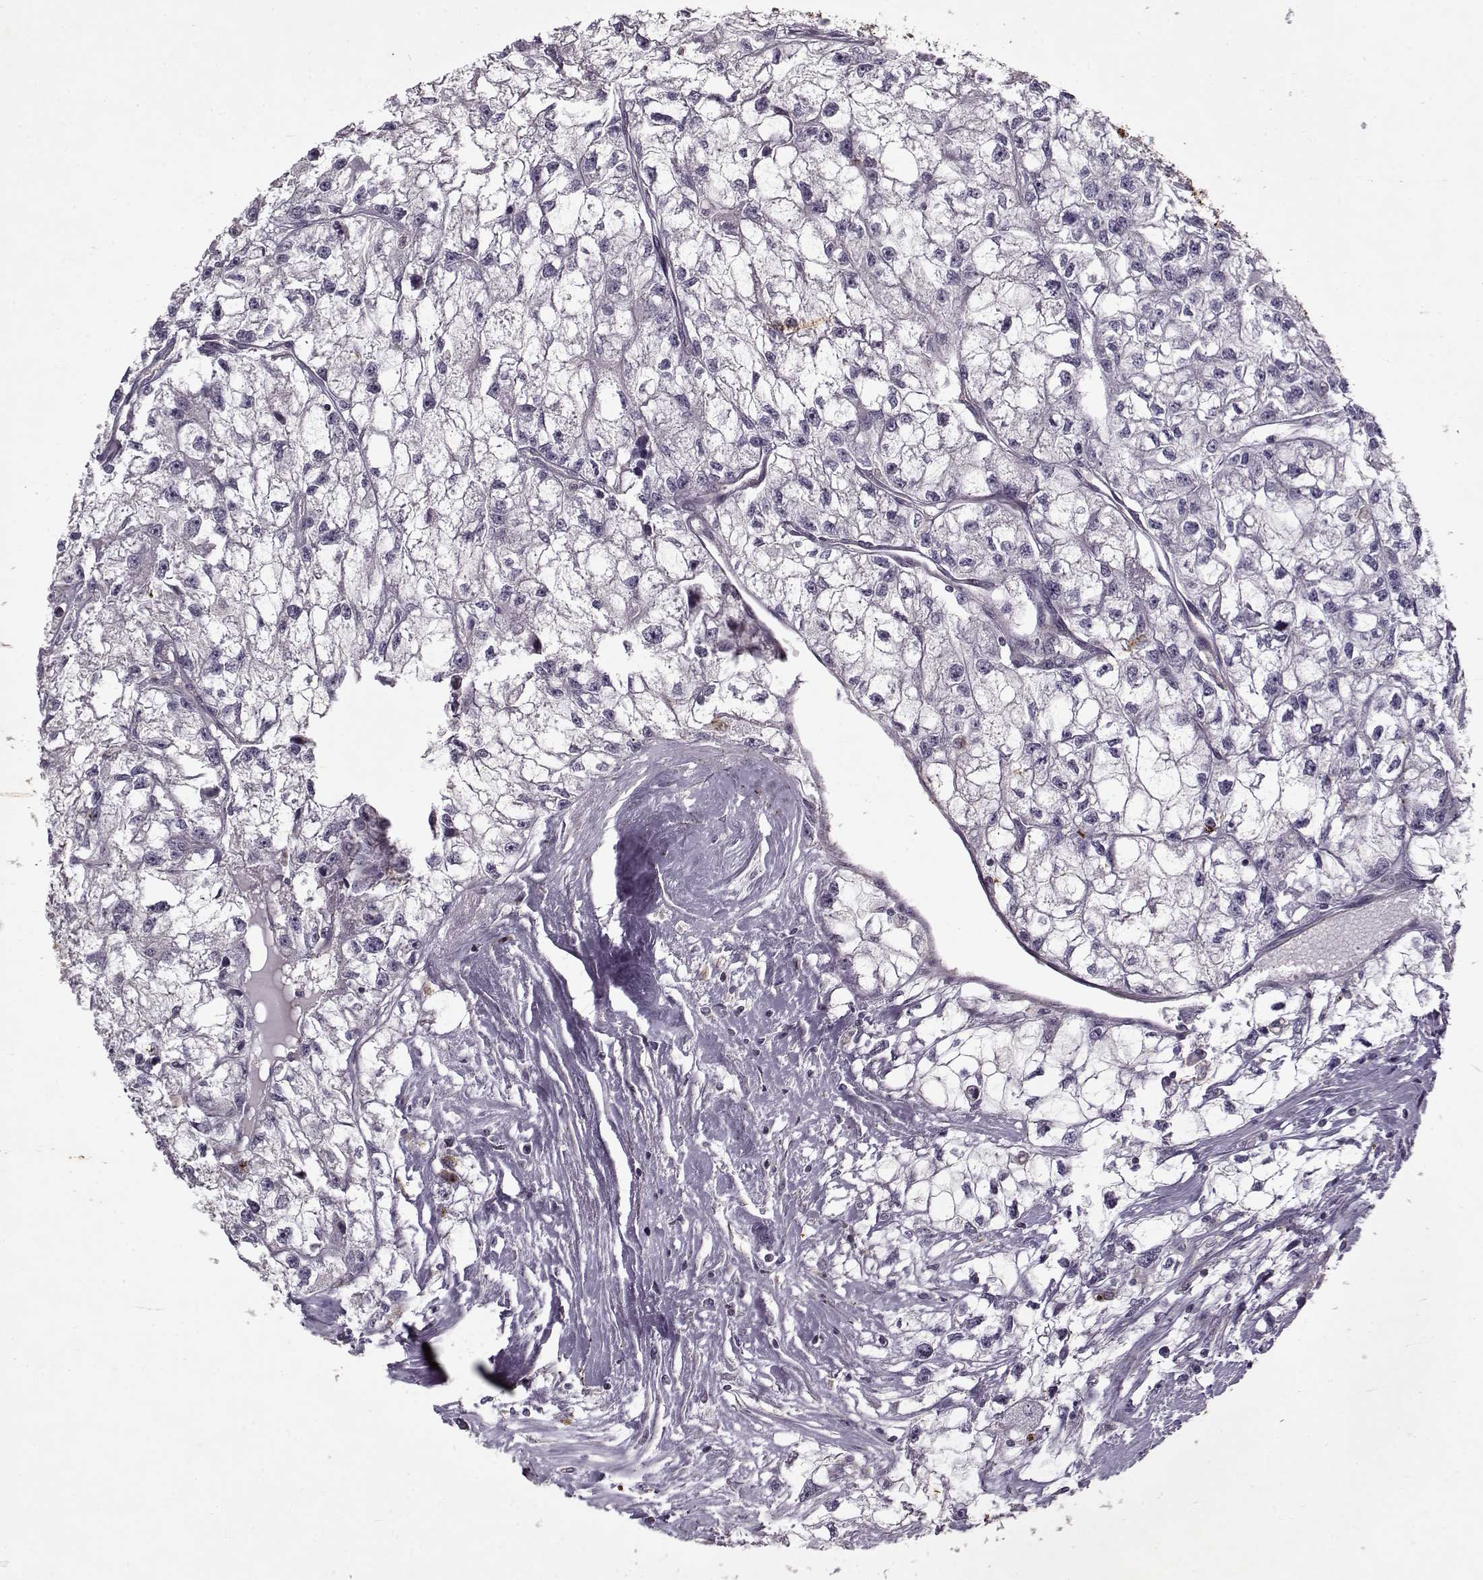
{"staining": {"intensity": "negative", "quantity": "none", "location": "none"}, "tissue": "renal cancer", "cell_type": "Tumor cells", "image_type": "cancer", "snomed": [{"axis": "morphology", "description": "Adenocarcinoma, NOS"}, {"axis": "topography", "description": "Kidney"}], "caption": "This micrograph is of renal cancer stained with immunohistochemistry to label a protein in brown with the nuclei are counter-stained blue. There is no expression in tumor cells.", "gene": "KRT9", "patient": {"sex": "male", "age": 56}}